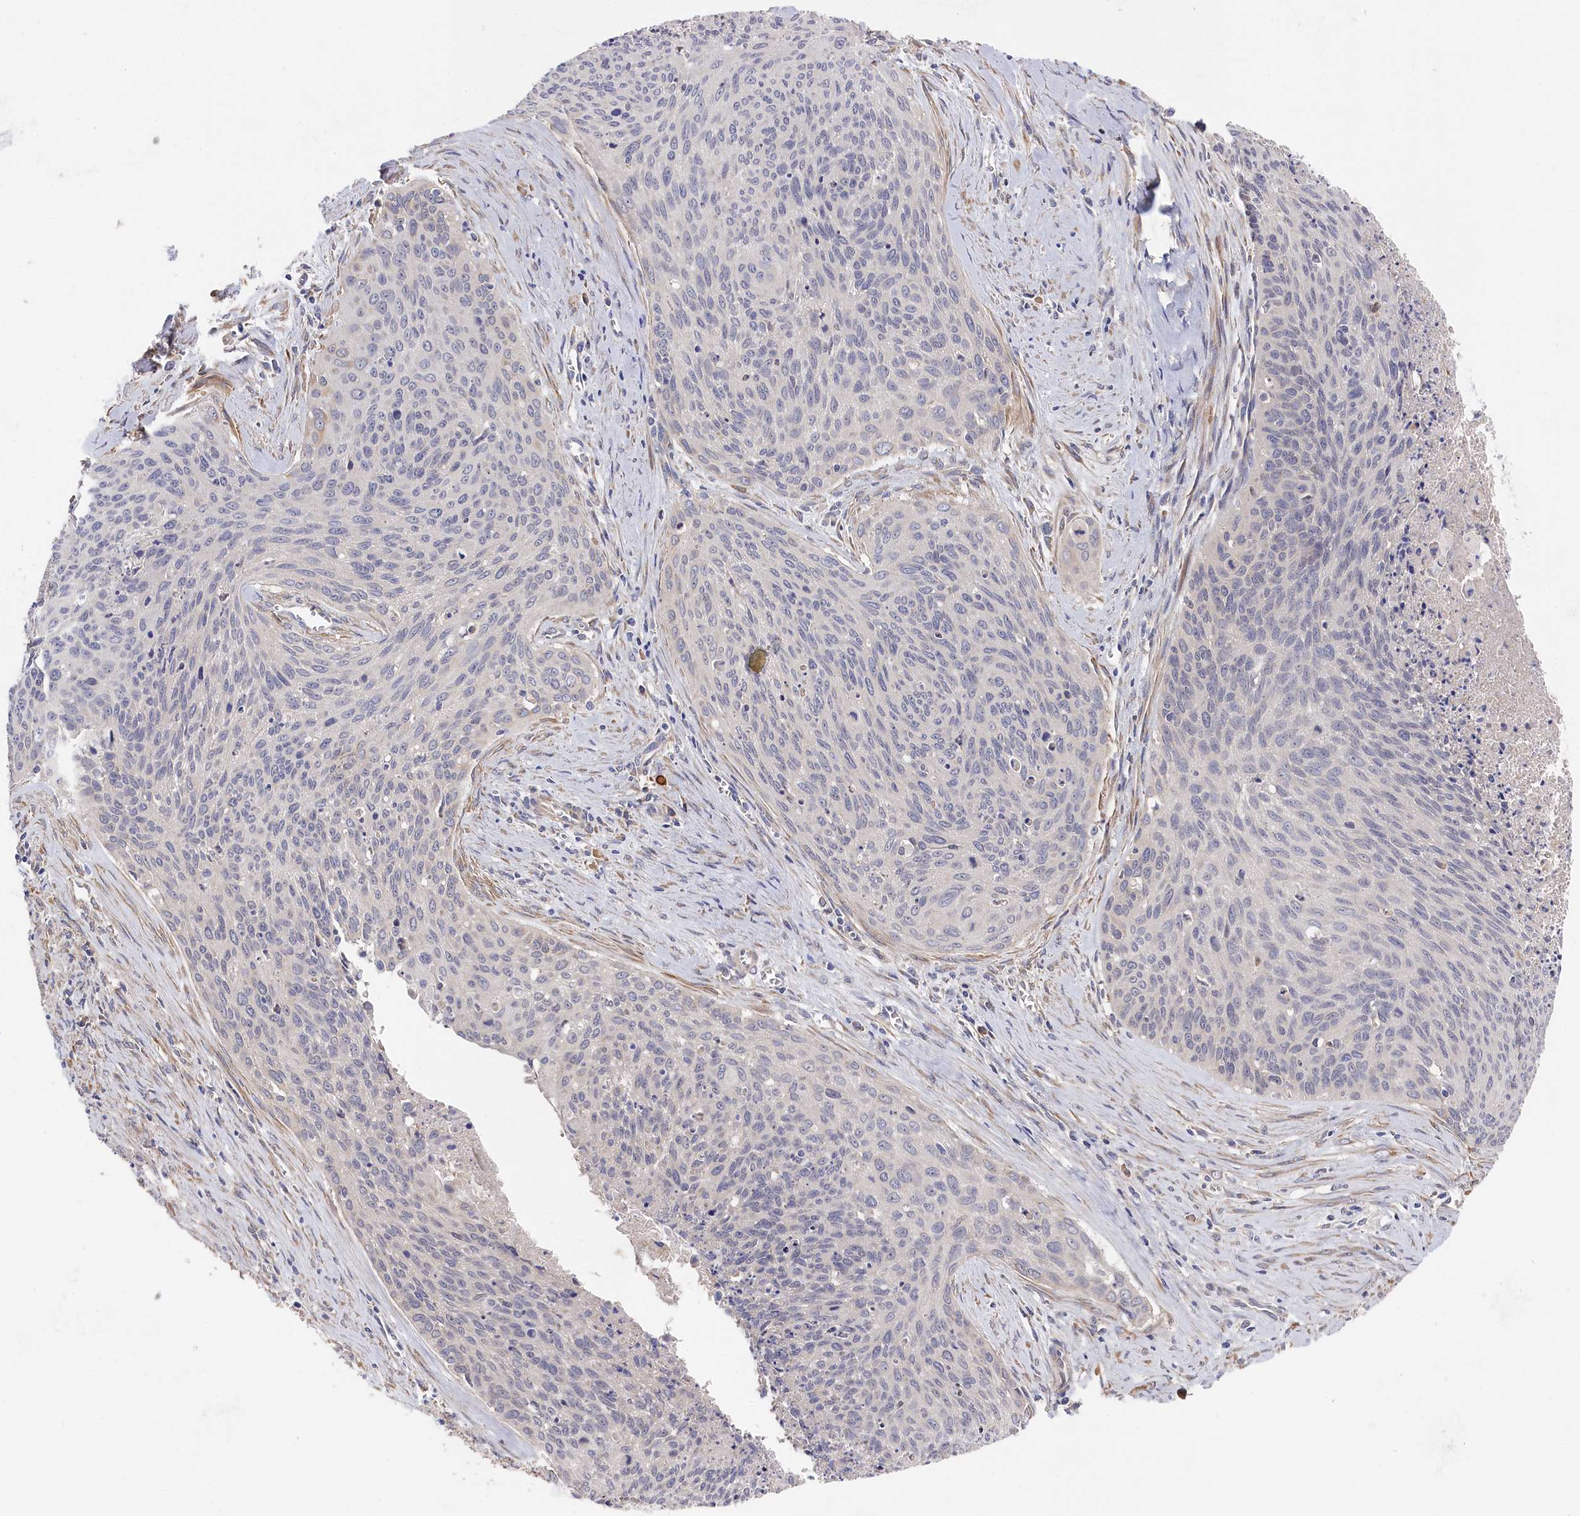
{"staining": {"intensity": "negative", "quantity": "none", "location": "none"}, "tissue": "cervical cancer", "cell_type": "Tumor cells", "image_type": "cancer", "snomed": [{"axis": "morphology", "description": "Squamous cell carcinoma, NOS"}, {"axis": "topography", "description": "Cervix"}], "caption": "A high-resolution photomicrograph shows immunohistochemistry staining of squamous cell carcinoma (cervical), which displays no significant positivity in tumor cells.", "gene": "CYB5D2", "patient": {"sex": "female", "age": 55}}